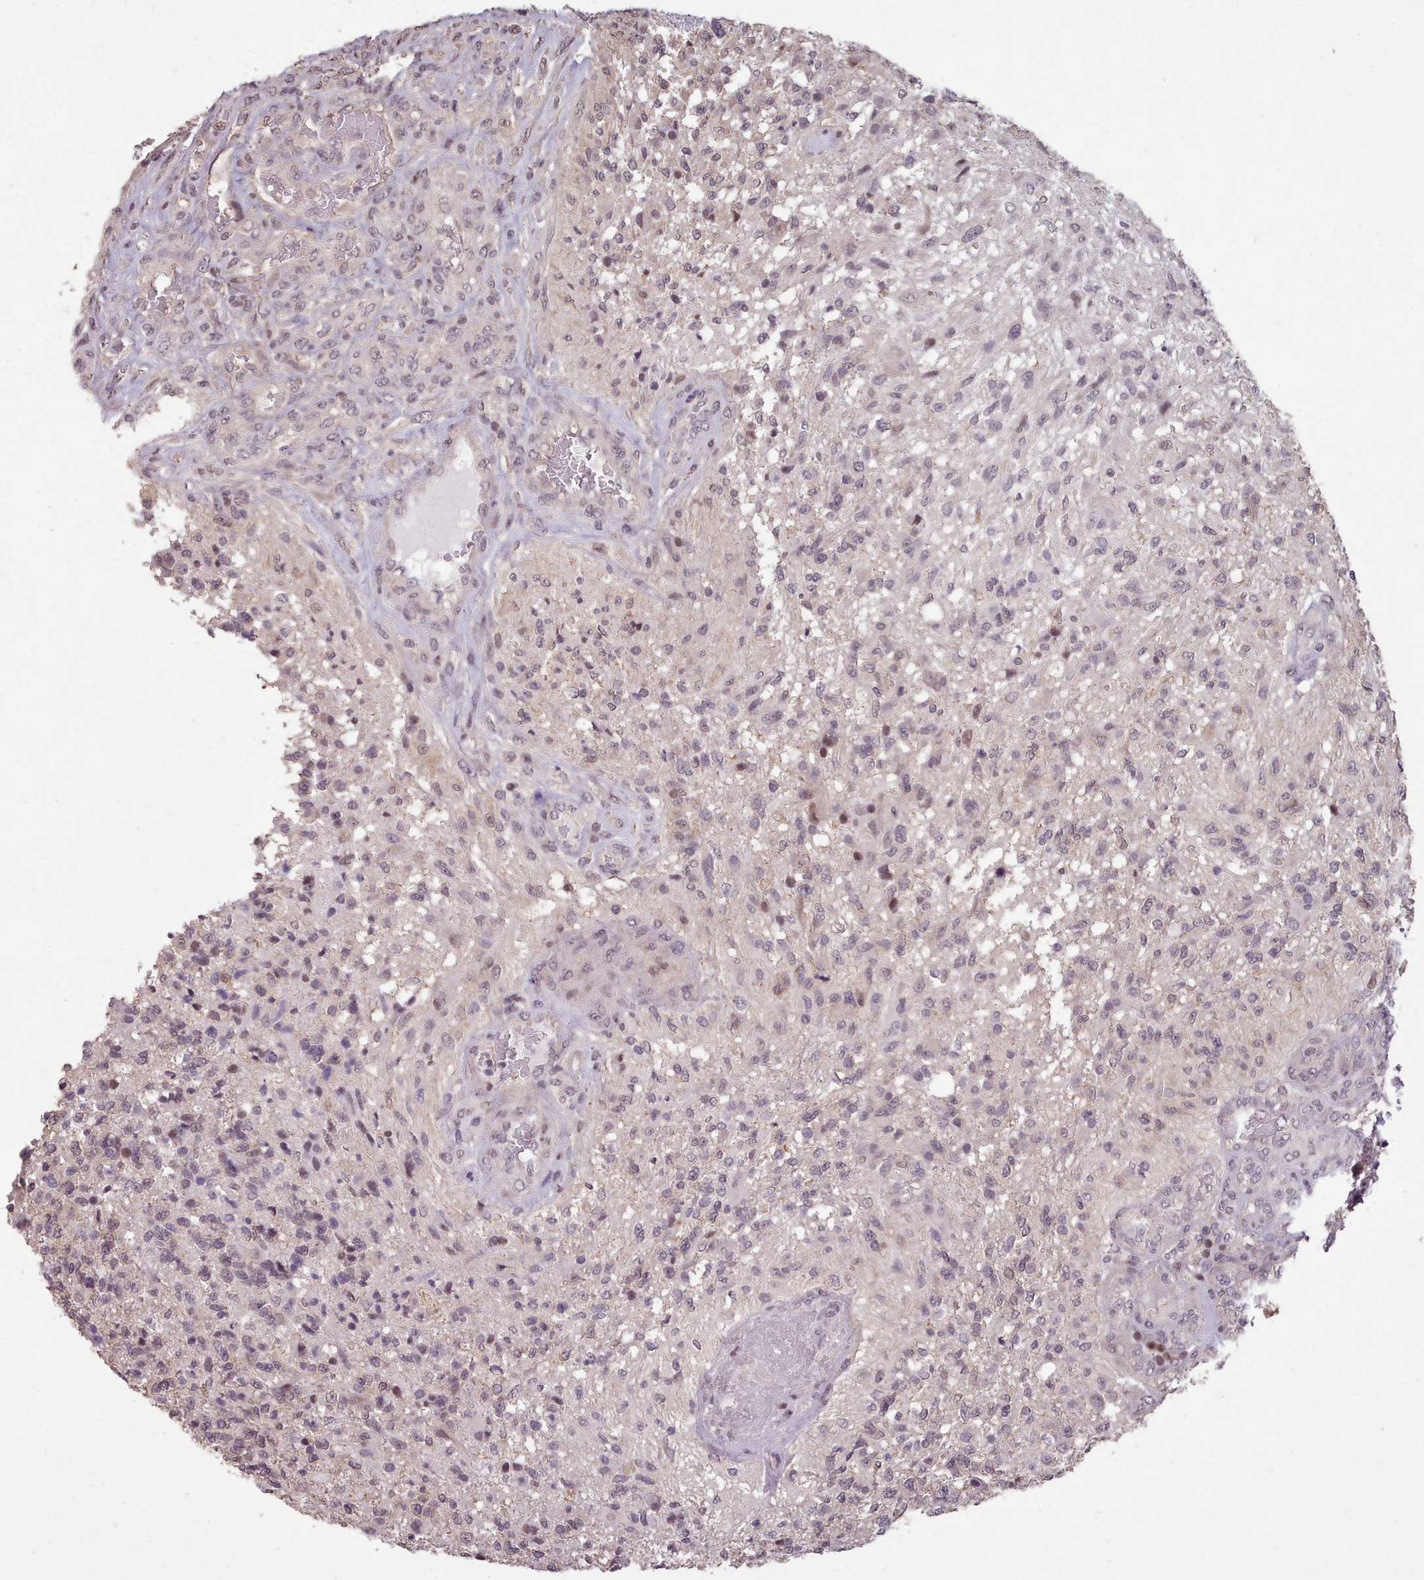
{"staining": {"intensity": "weak", "quantity": "<25%", "location": "nuclear"}, "tissue": "glioma", "cell_type": "Tumor cells", "image_type": "cancer", "snomed": [{"axis": "morphology", "description": "Glioma, malignant, High grade"}, {"axis": "topography", "description": "Brain"}], "caption": "An immunohistochemistry image of glioma is shown. There is no staining in tumor cells of glioma.", "gene": "ENSA", "patient": {"sex": "male", "age": 56}}